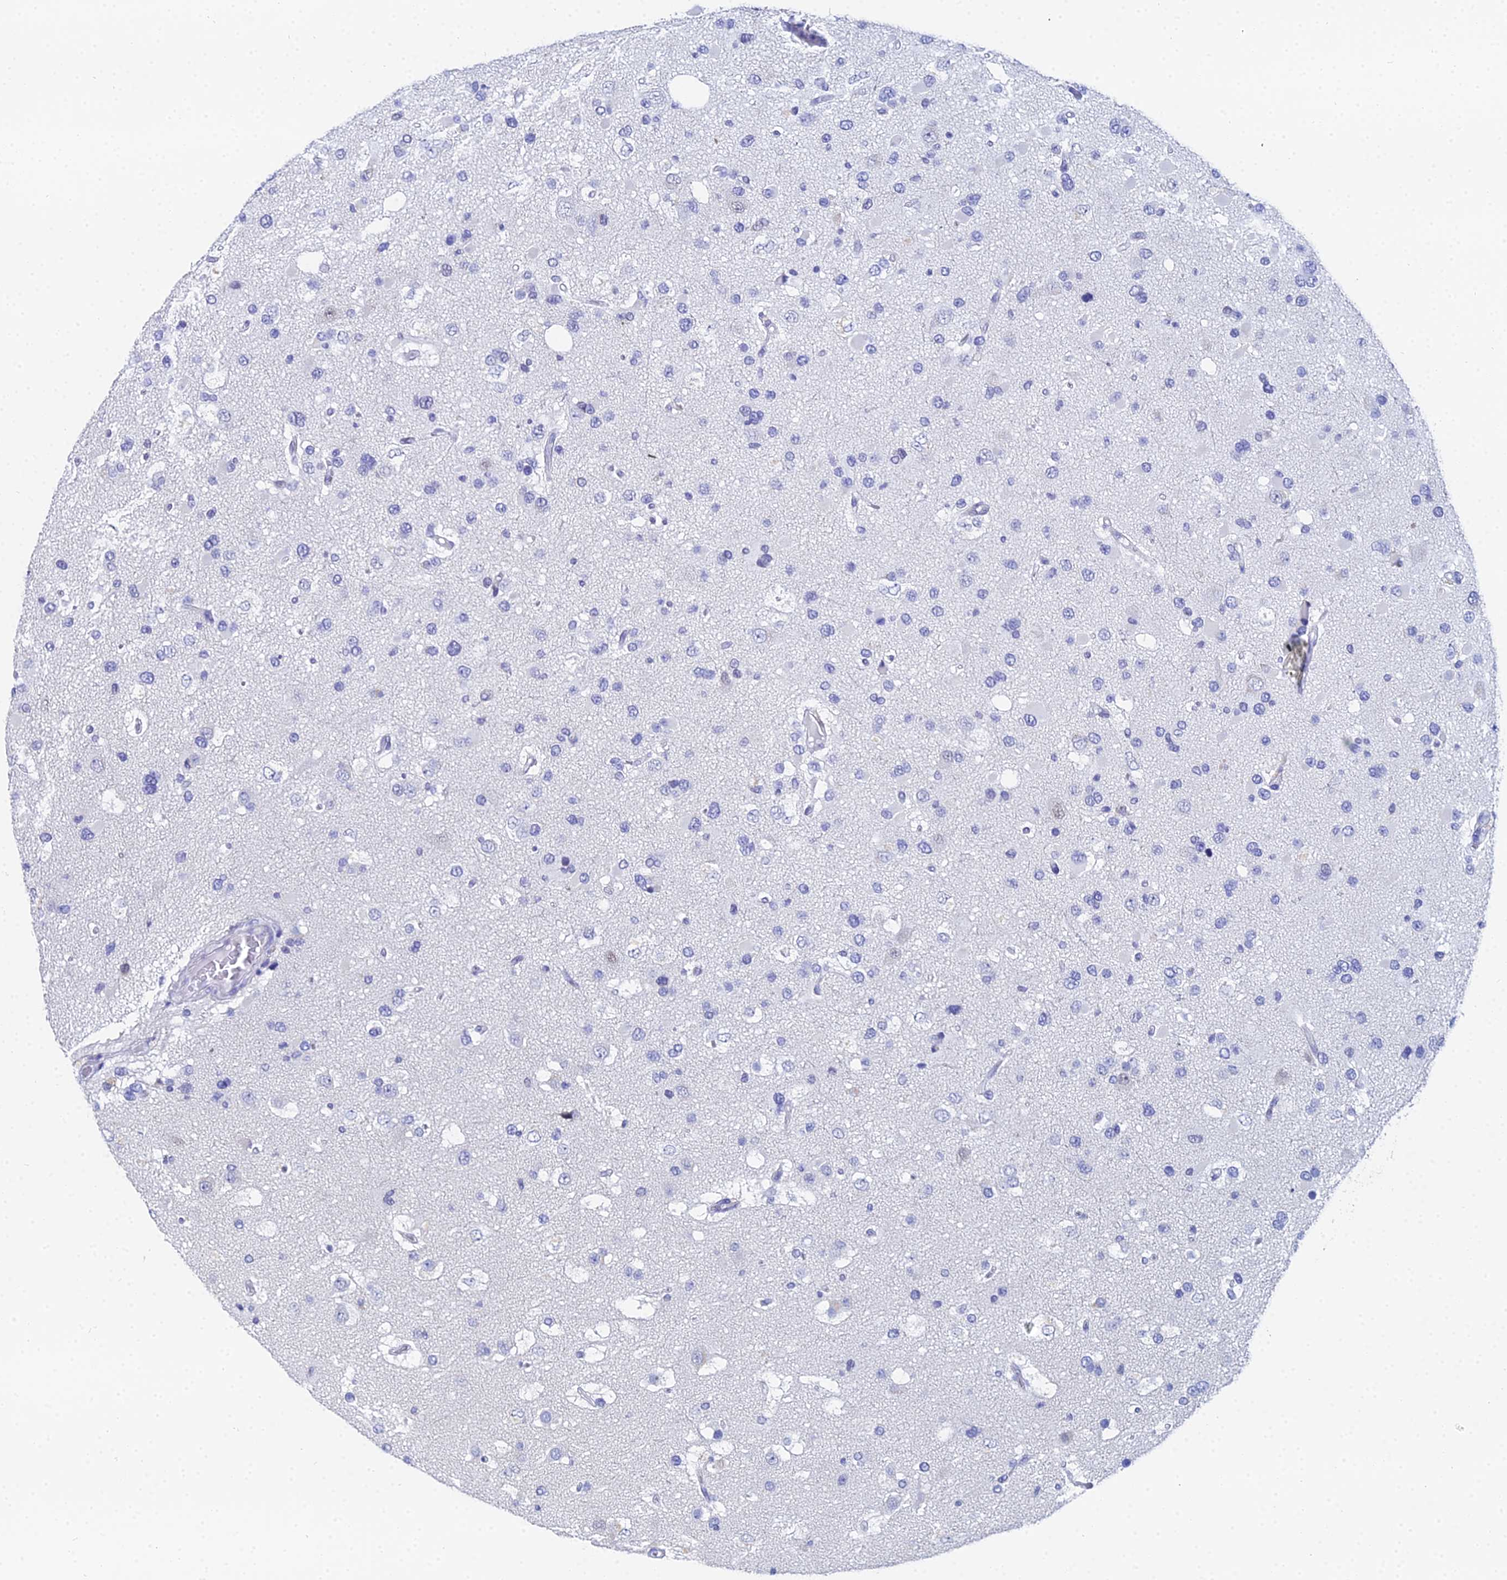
{"staining": {"intensity": "negative", "quantity": "none", "location": "none"}, "tissue": "glioma", "cell_type": "Tumor cells", "image_type": "cancer", "snomed": [{"axis": "morphology", "description": "Glioma, malignant, High grade"}, {"axis": "topography", "description": "Brain"}], "caption": "Tumor cells are negative for brown protein staining in glioma.", "gene": "OCM", "patient": {"sex": "male", "age": 53}}